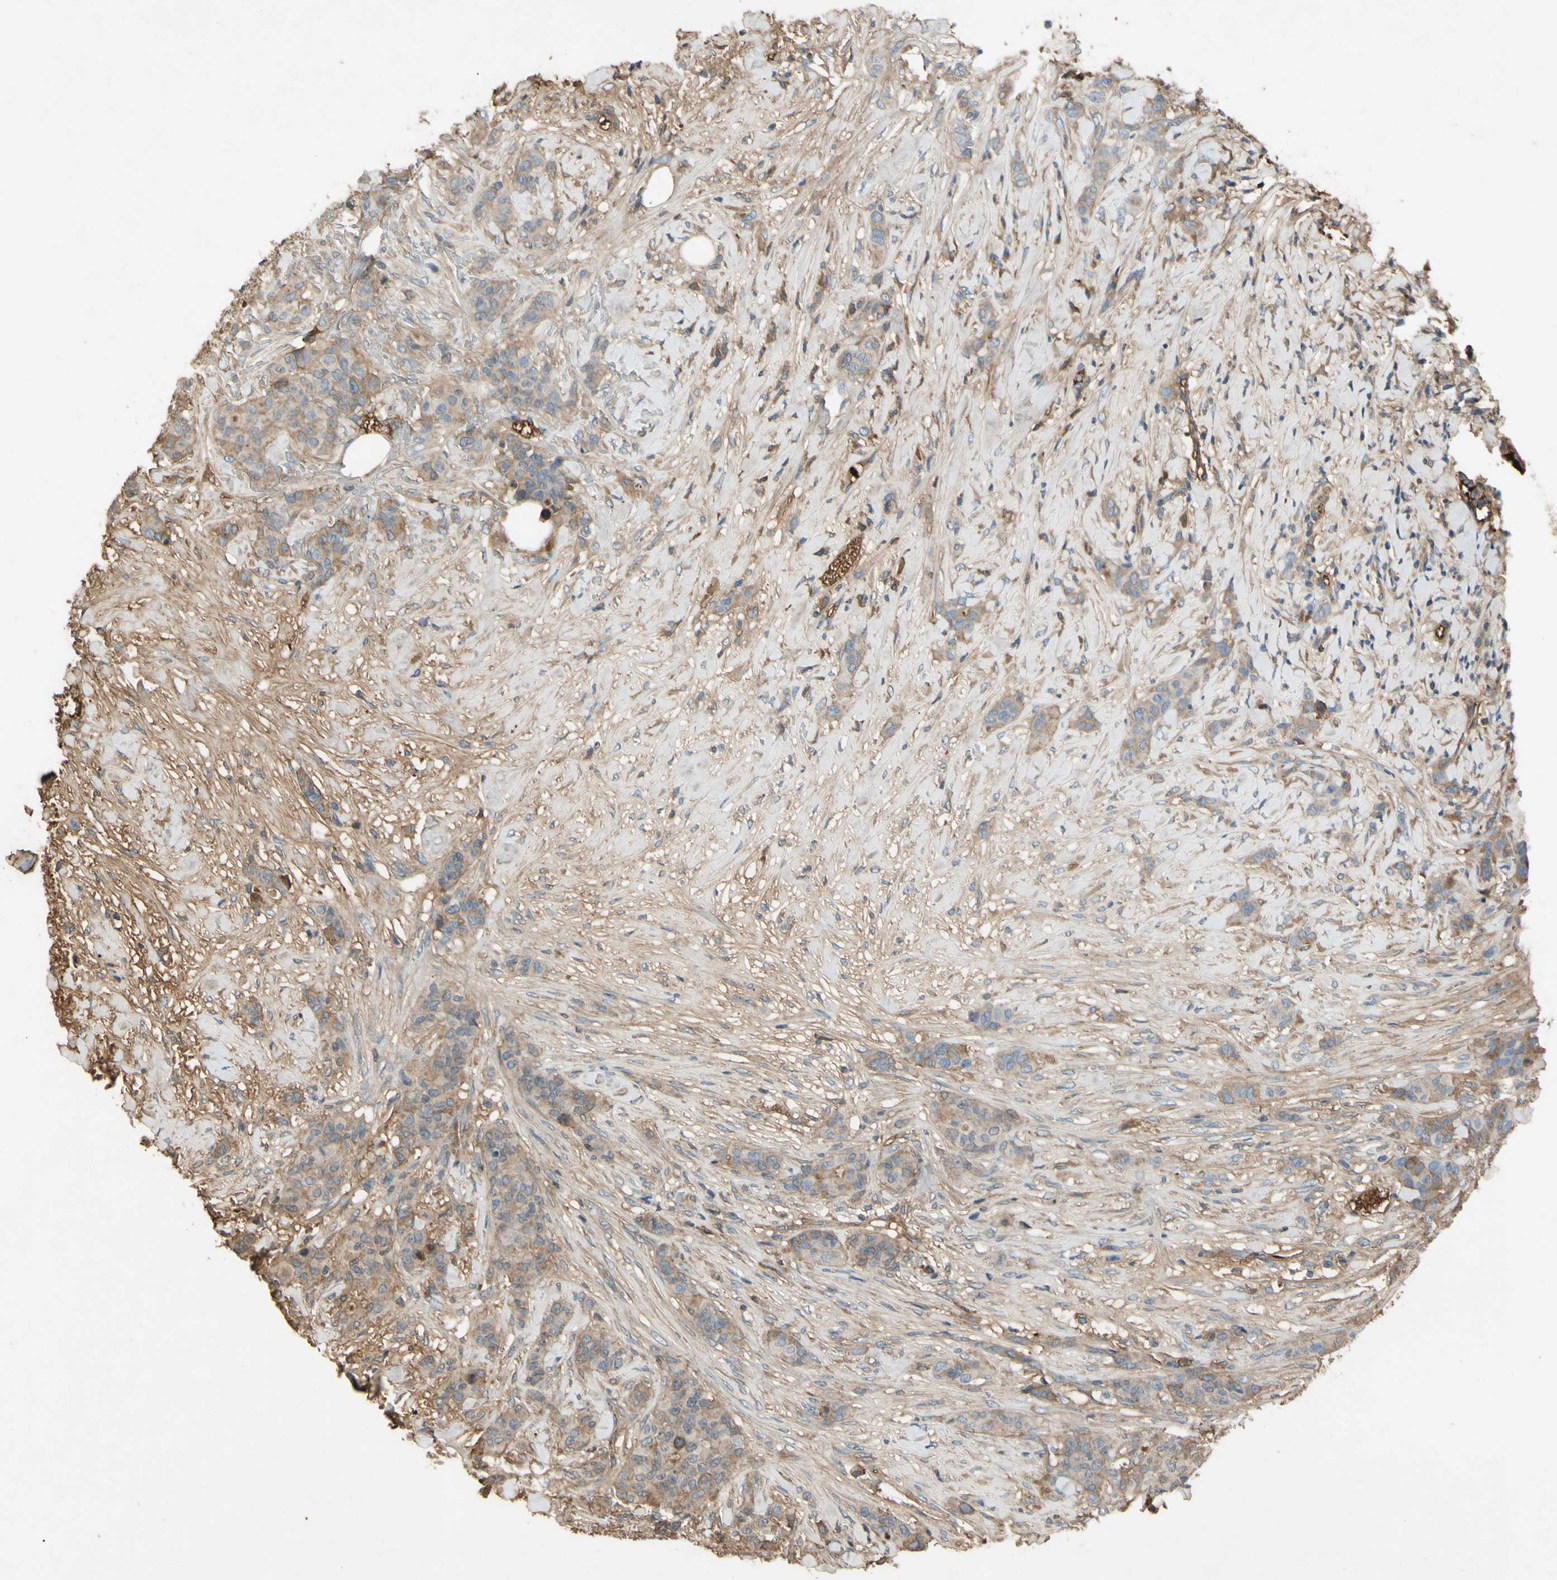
{"staining": {"intensity": "weak", "quantity": ">75%", "location": "cytoplasmic/membranous"}, "tissue": "breast cancer", "cell_type": "Tumor cells", "image_type": "cancer", "snomed": [{"axis": "morphology", "description": "Duct carcinoma"}, {"axis": "topography", "description": "Breast"}], "caption": "The photomicrograph exhibits immunohistochemical staining of breast infiltrating ductal carcinoma. There is weak cytoplasmic/membranous staining is seen in approximately >75% of tumor cells.", "gene": "TIMP2", "patient": {"sex": "female", "age": 40}}